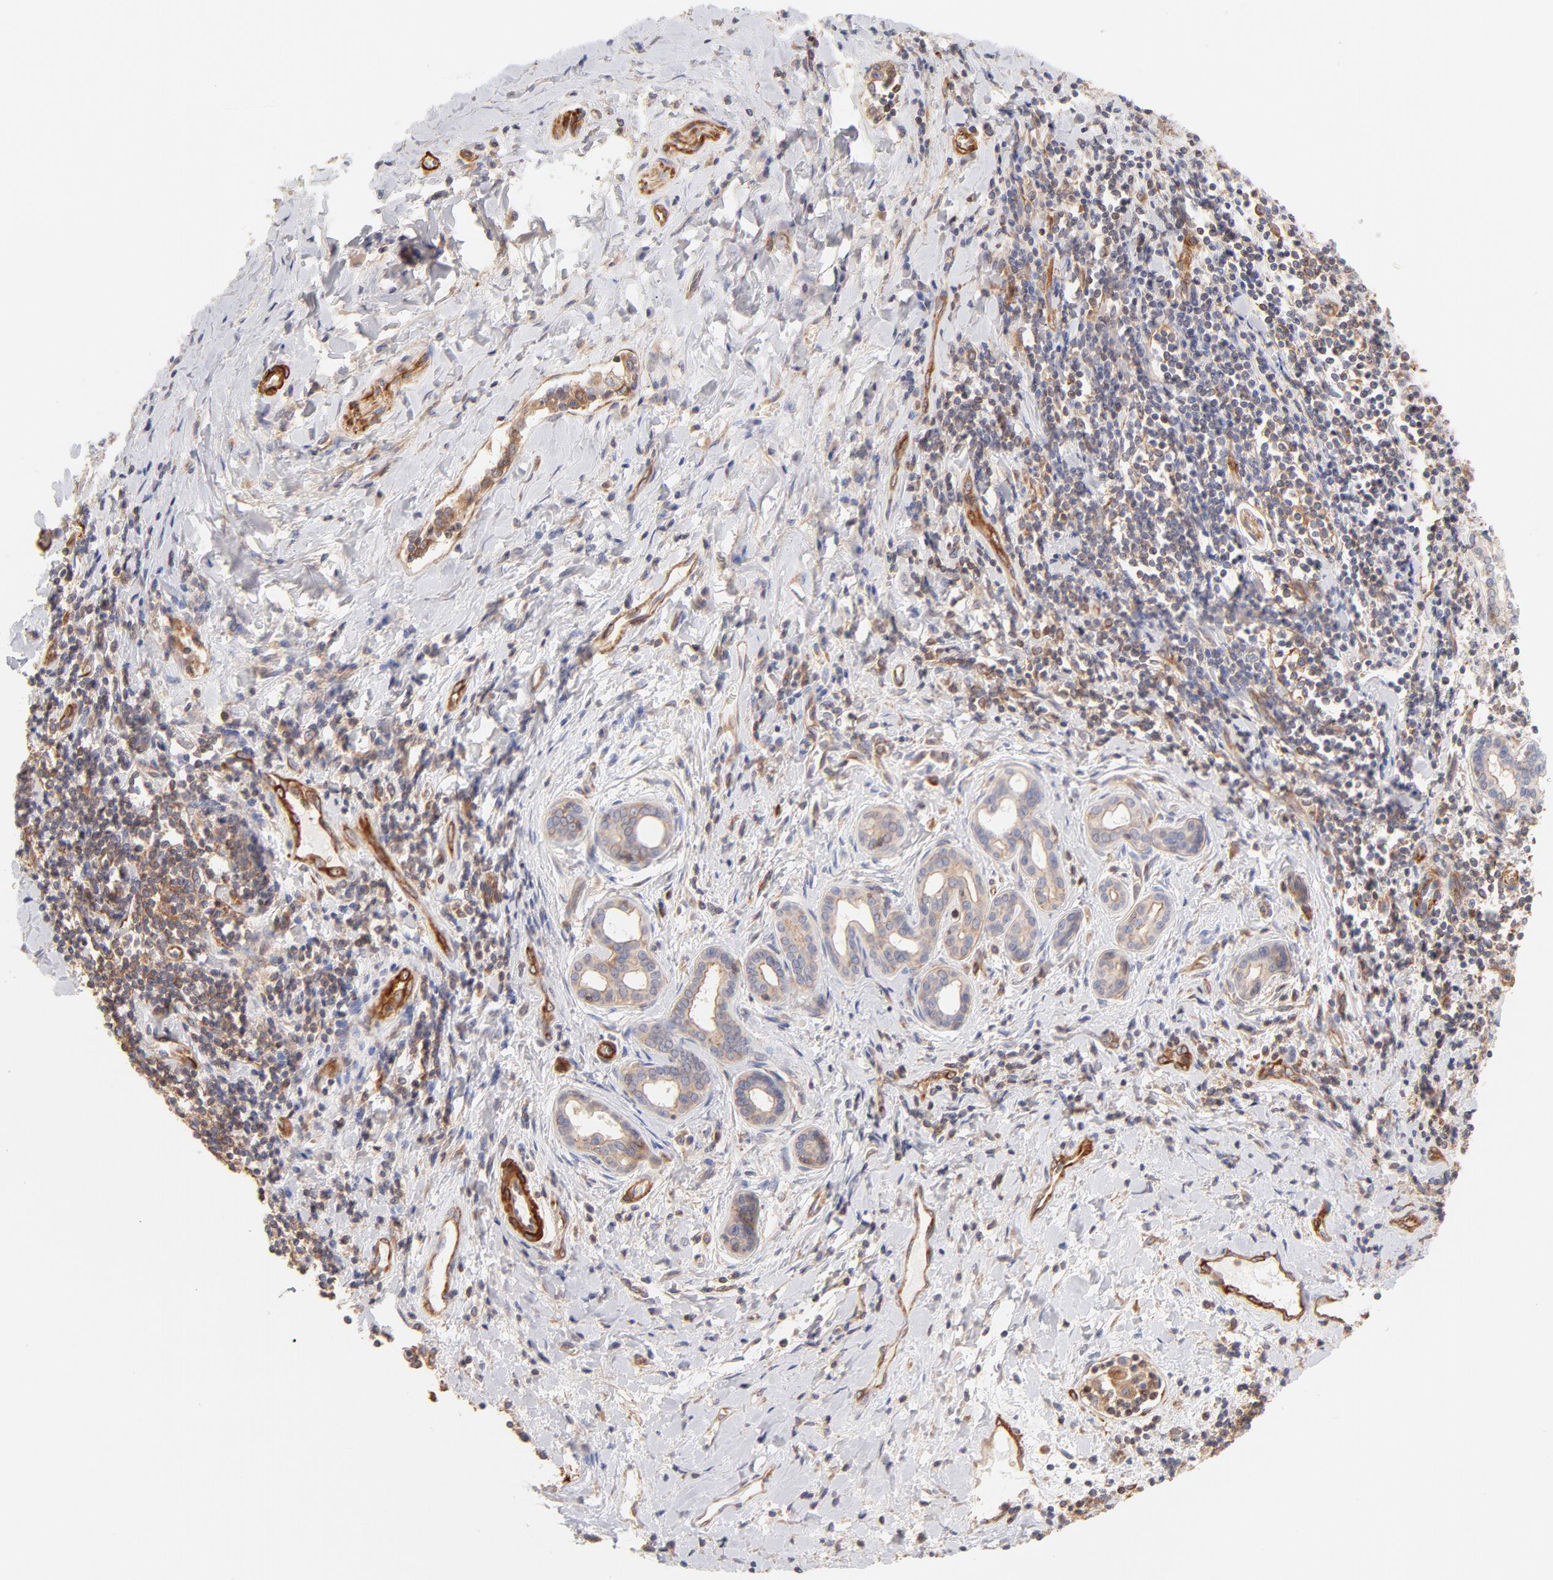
{"staining": {"intensity": "weak", "quantity": ">75%", "location": "cytoplasmic/membranous"}, "tissue": "liver cancer", "cell_type": "Tumor cells", "image_type": "cancer", "snomed": [{"axis": "morphology", "description": "Cholangiocarcinoma"}, {"axis": "topography", "description": "Liver"}], "caption": "Immunohistochemical staining of liver cancer demonstrates low levels of weak cytoplasmic/membranous staining in approximately >75% of tumor cells. The staining was performed using DAB to visualize the protein expression in brown, while the nuclei were stained in blue with hematoxylin (Magnification: 20x).", "gene": "LDLRAP1", "patient": {"sex": "male", "age": 57}}